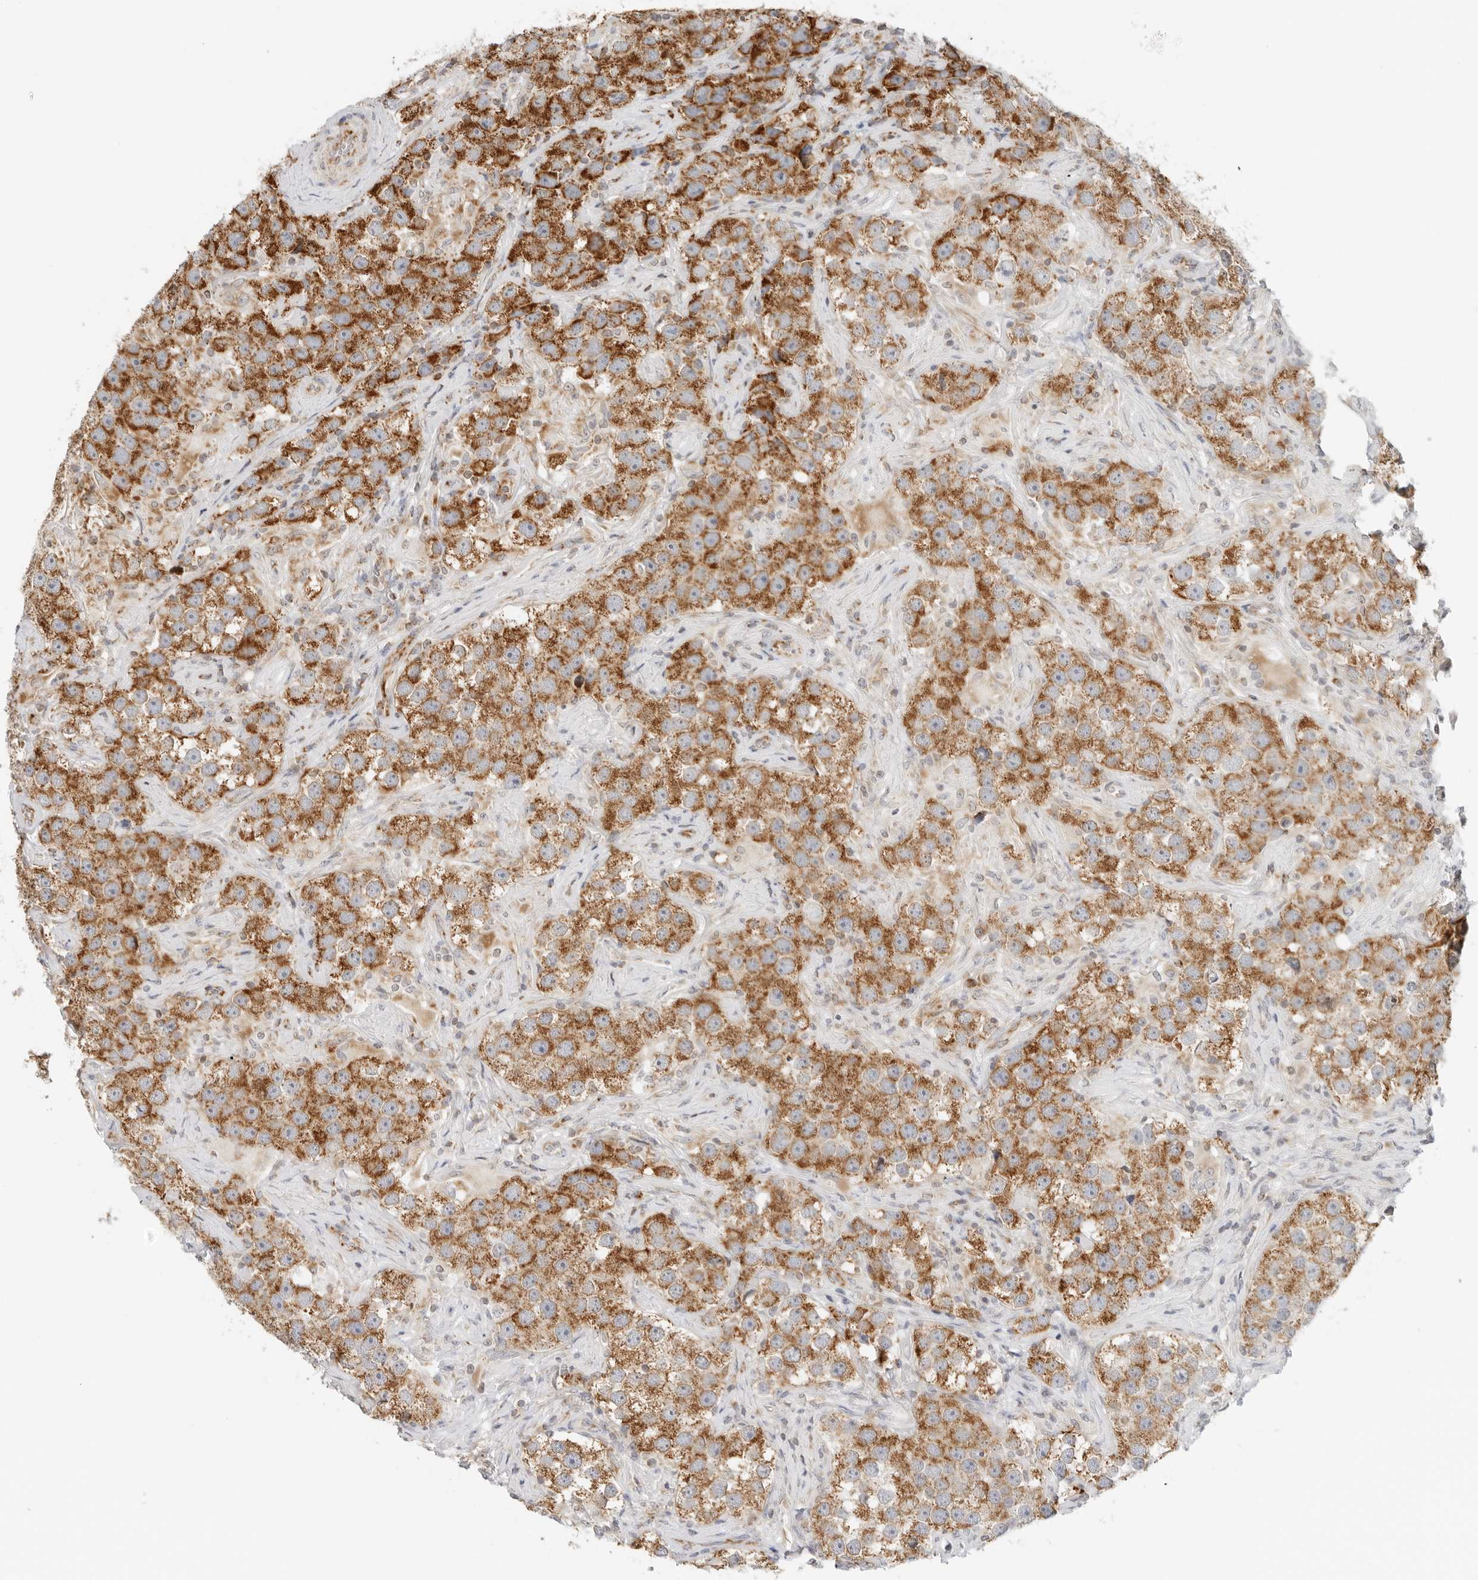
{"staining": {"intensity": "strong", "quantity": ">75%", "location": "cytoplasmic/membranous"}, "tissue": "testis cancer", "cell_type": "Tumor cells", "image_type": "cancer", "snomed": [{"axis": "morphology", "description": "Seminoma, NOS"}, {"axis": "topography", "description": "Testis"}], "caption": "This micrograph reveals testis seminoma stained with immunohistochemistry (IHC) to label a protein in brown. The cytoplasmic/membranous of tumor cells show strong positivity for the protein. Nuclei are counter-stained blue.", "gene": "RC3H1", "patient": {"sex": "male", "age": 49}}